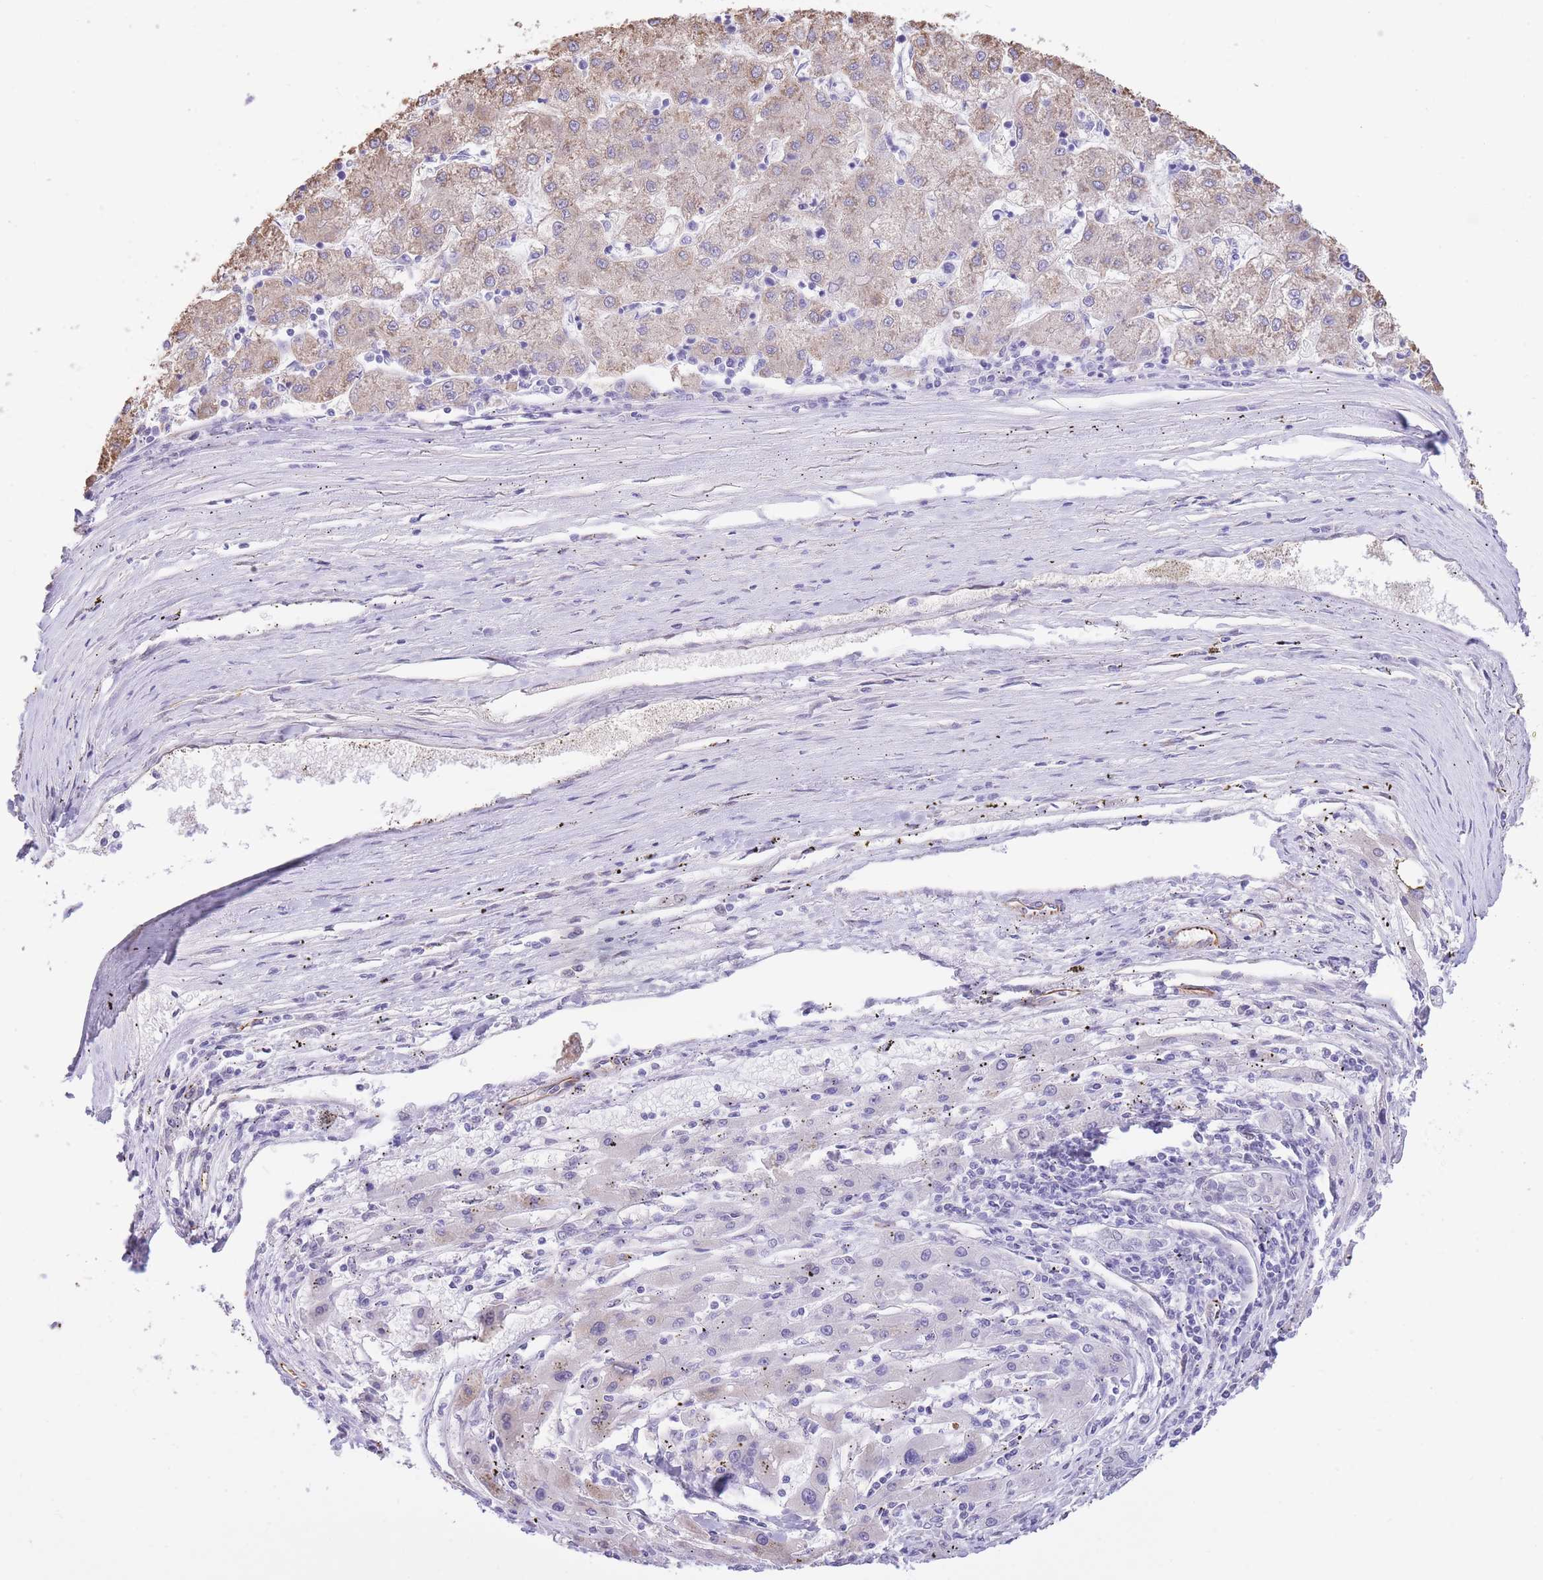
{"staining": {"intensity": "weak", "quantity": "<25%", "location": "cytoplasmic/membranous"}, "tissue": "liver cancer", "cell_type": "Tumor cells", "image_type": "cancer", "snomed": [{"axis": "morphology", "description": "Carcinoma, Hepatocellular, NOS"}, {"axis": "topography", "description": "Liver"}], "caption": "High magnification brightfield microscopy of liver hepatocellular carcinoma stained with DAB (3,3'-diaminobenzidine) (brown) and counterstained with hematoxylin (blue): tumor cells show no significant staining.", "gene": "PSG8", "patient": {"sex": "male", "age": 72}}